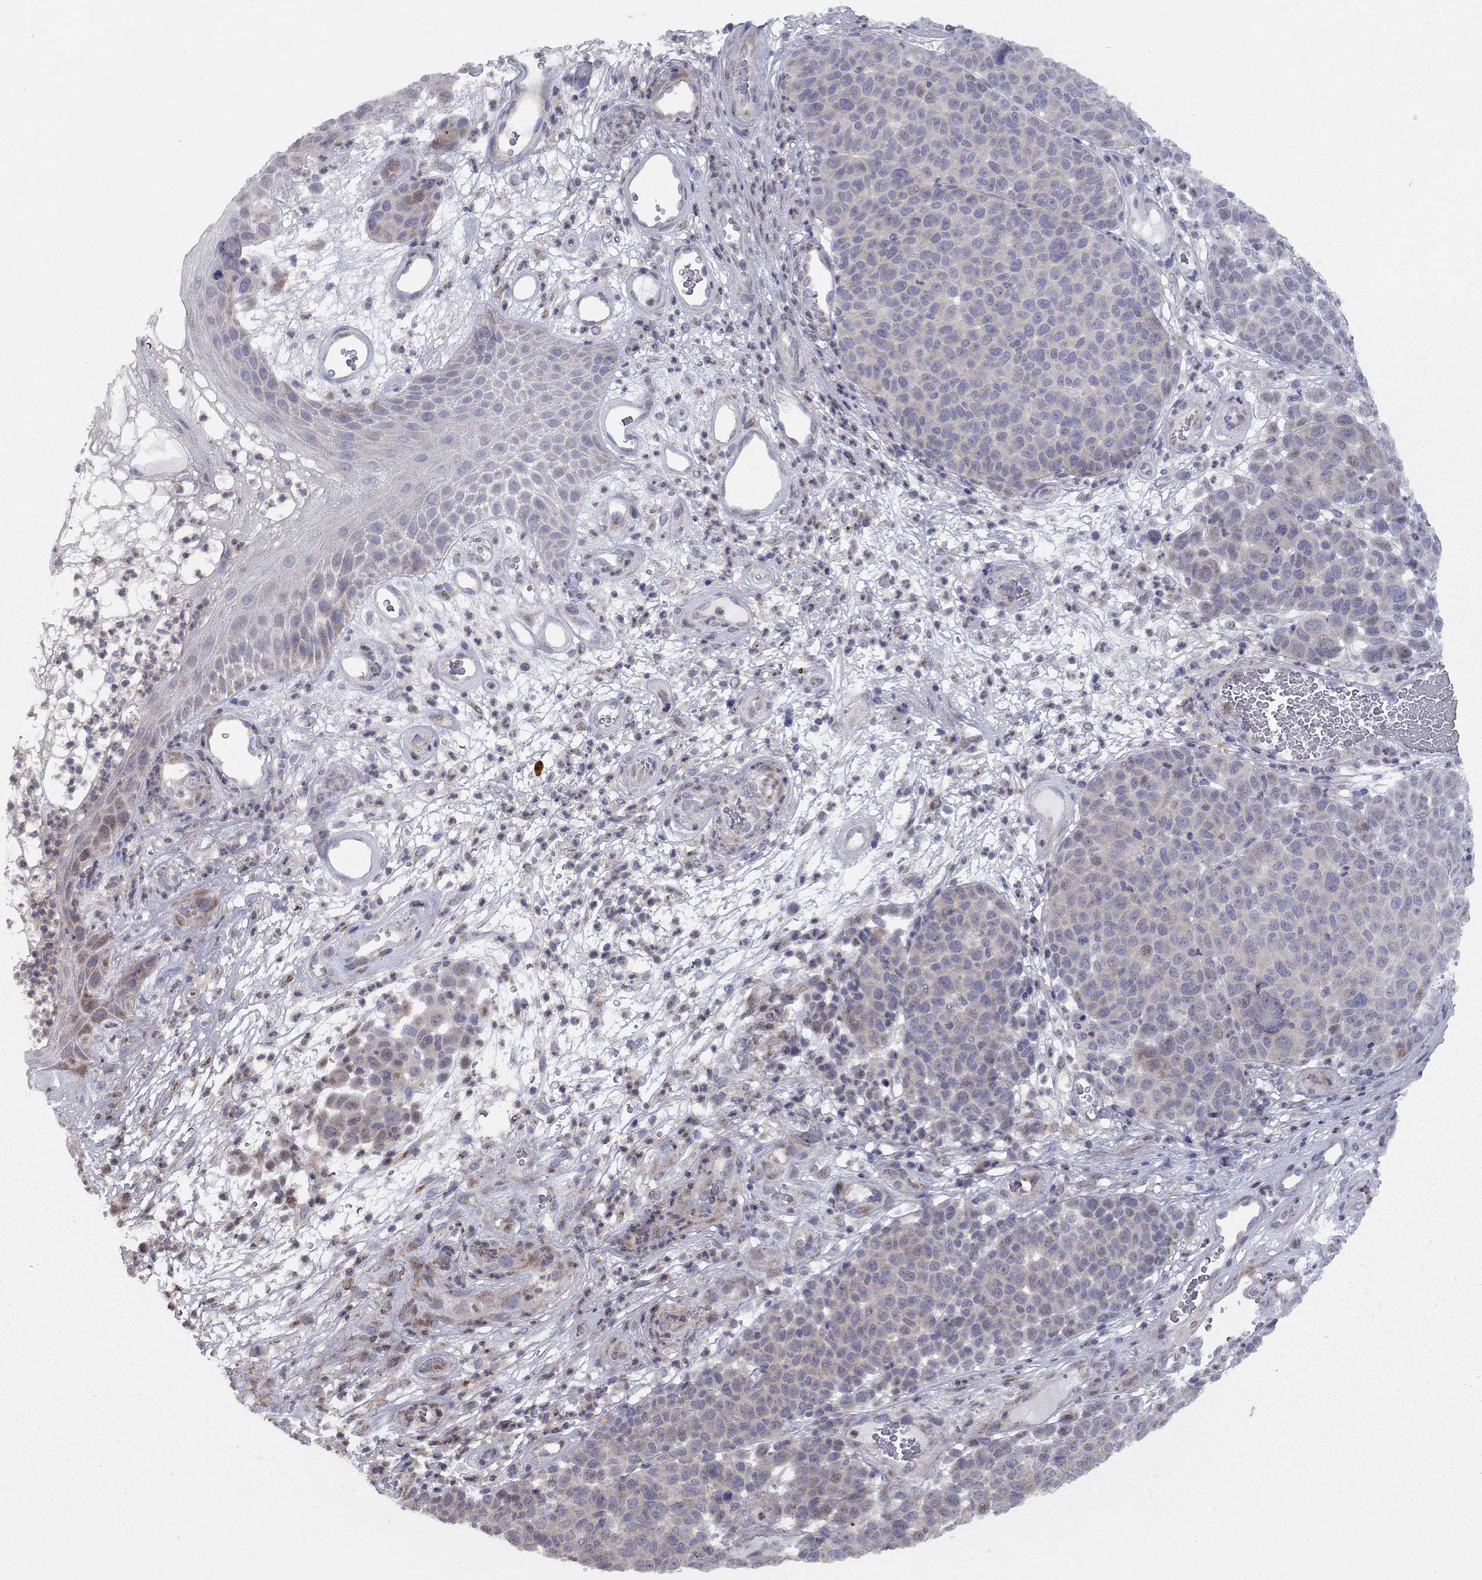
{"staining": {"intensity": "weak", "quantity": ">75%", "location": "cytoplasmic/membranous"}, "tissue": "melanoma", "cell_type": "Tumor cells", "image_type": "cancer", "snomed": [{"axis": "morphology", "description": "Malignant melanoma, NOS"}, {"axis": "topography", "description": "Skin"}], "caption": "Weak cytoplasmic/membranous expression is present in approximately >75% of tumor cells in melanoma.", "gene": "DUSP7", "patient": {"sex": "male", "age": 59}}